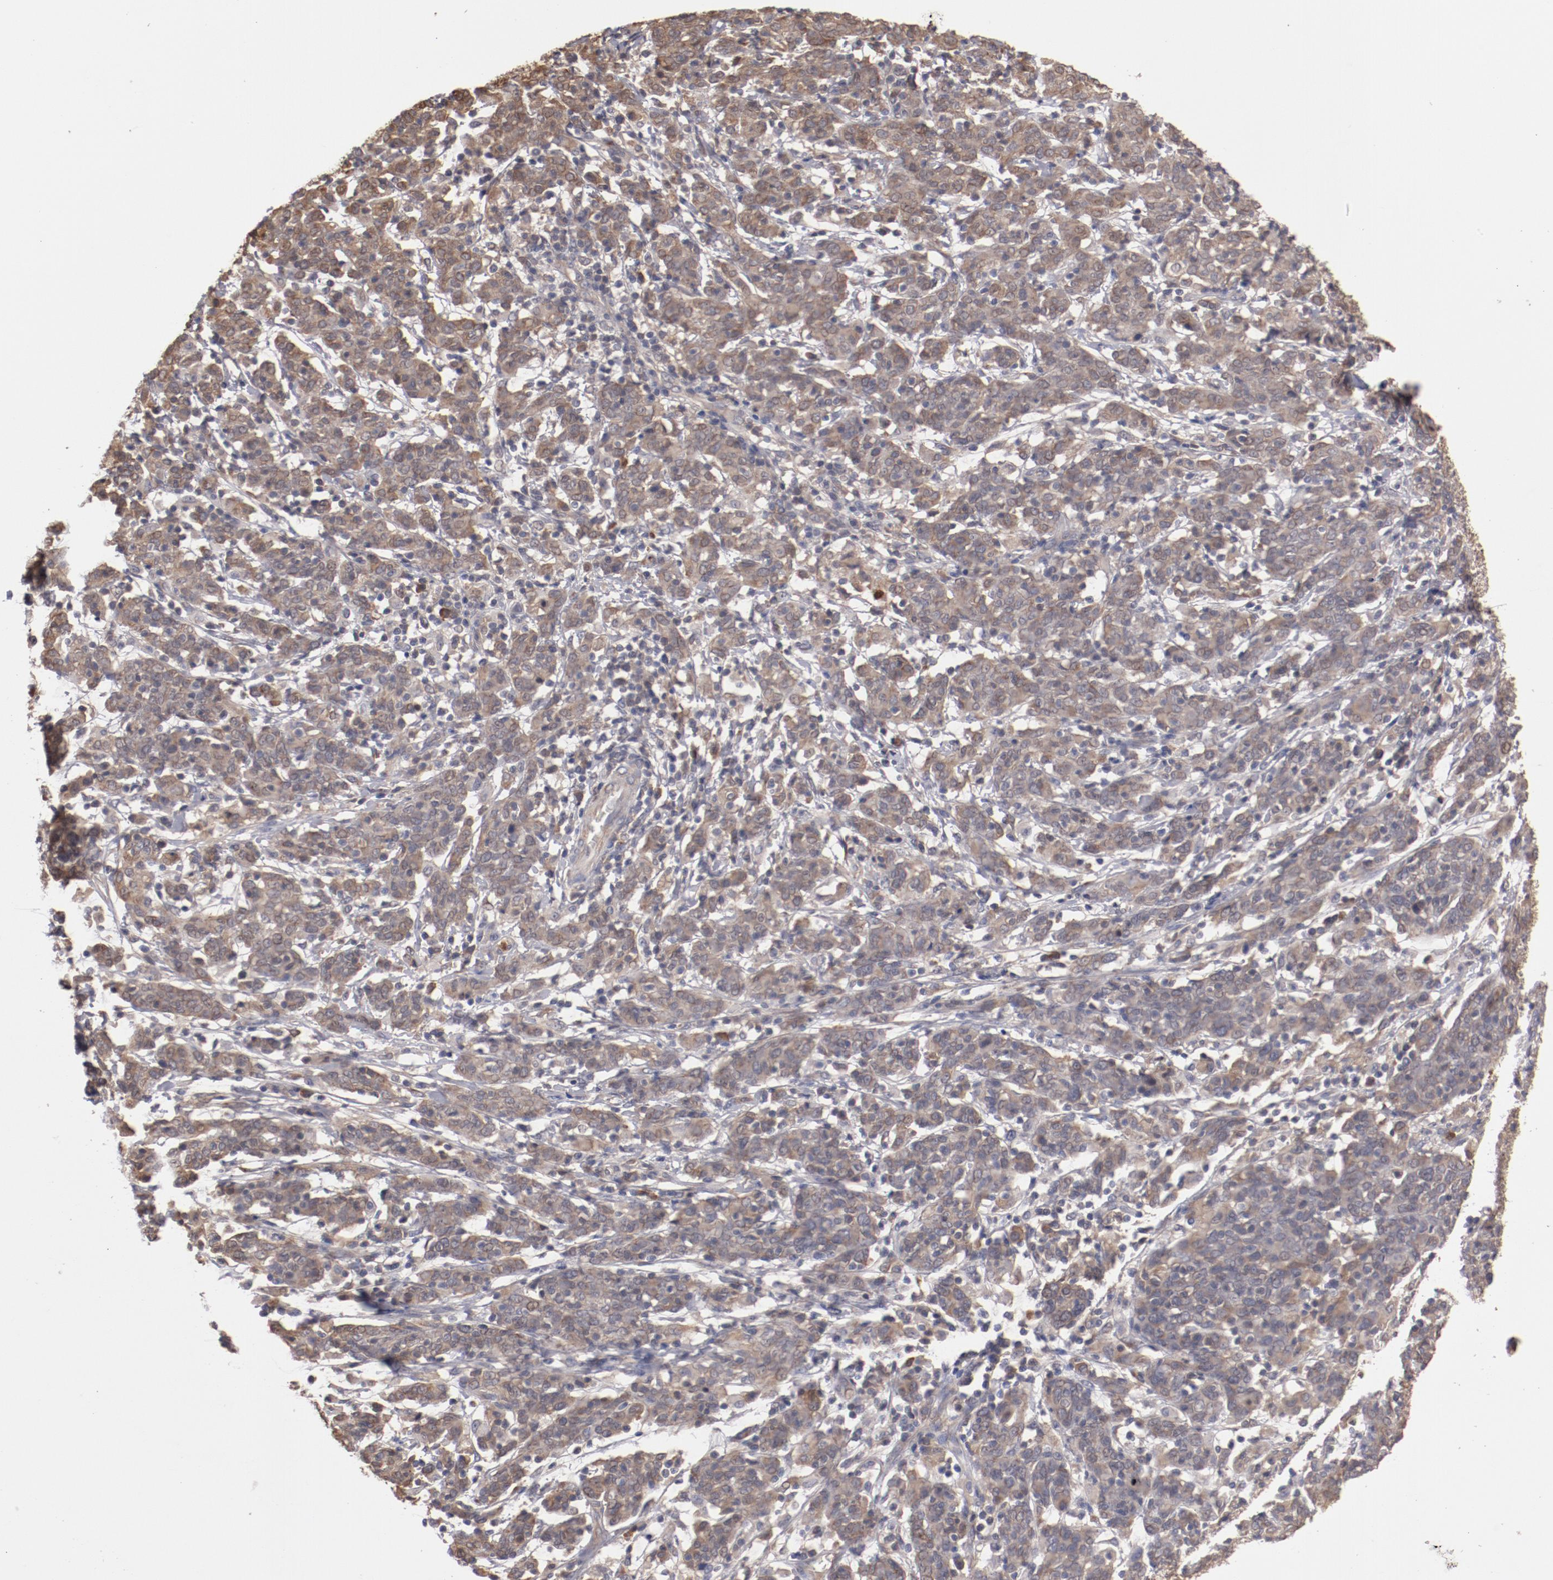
{"staining": {"intensity": "weak", "quantity": ">75%", "location": "cytoplasmic/membranous"}, "tissue": "cervical cancer", "cell_type": "Tumor cells", "image_type": "cancer", "snomed": [{"axis": "morphology", "description": "Normal tissue, NOS"}, {"axis": "morphology", "description": "Squamous cell carcinoma, NOS"}, {"axis": "topography", "description": "Cervix"}], "caption": "Weak cytoplasmic/membranous staining is present in approximately >75% of tumor cells in cervical cancer.", "gene": "SERPINA7", "patient": {"sex": "female", "age": 67}}